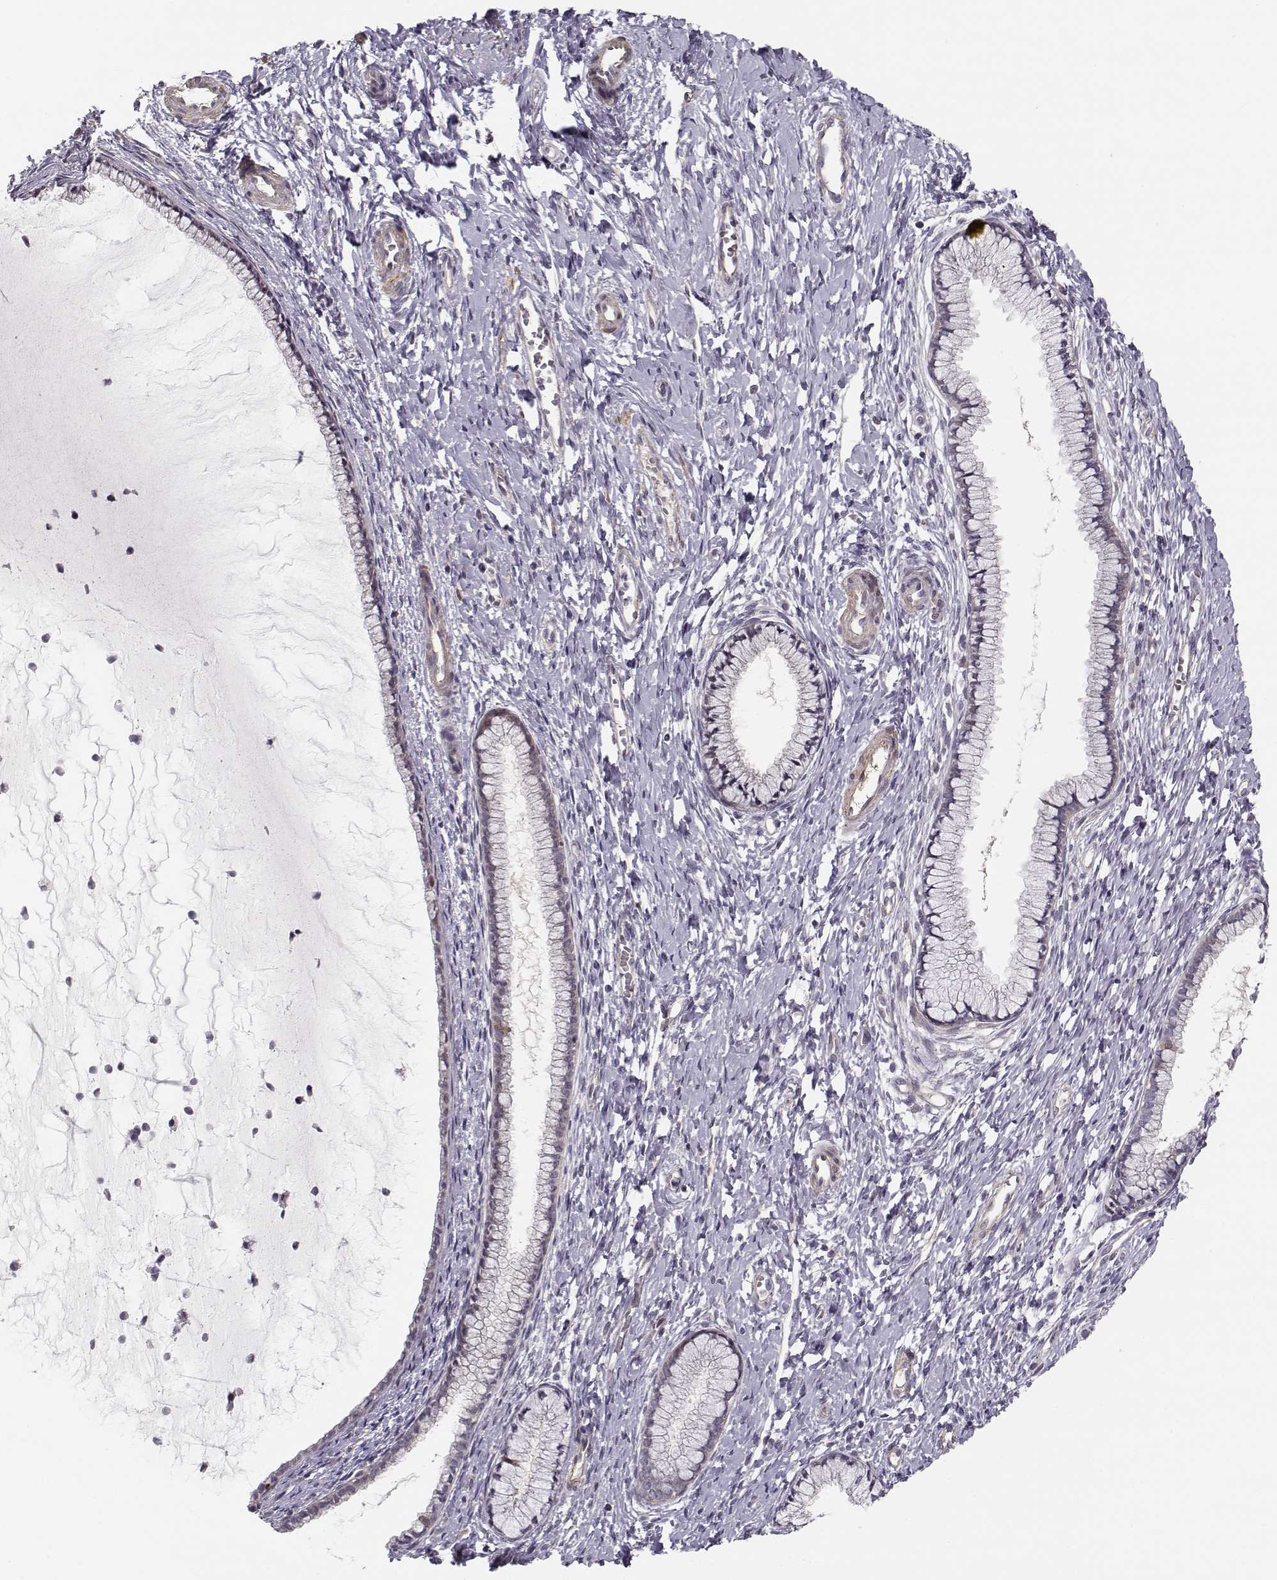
{"staining": {"intensity": "negative", "quantity": "none", "location": "none"}, "tissue": "cervix", "cell_type": "Glandular cells", "image_type": "normal", "snomed": [{"axis": "morphology", "description": "Normal tissue, NOS"}, {"axis": "topography", "description": "Cervix"}], "caption": "Immunohistochemistry (IHC) of unremarkable cervix demonstrates no staining in glandular cells.", "gene": "RGS9BP", "patient": {"sex": "female", "age": 40}}